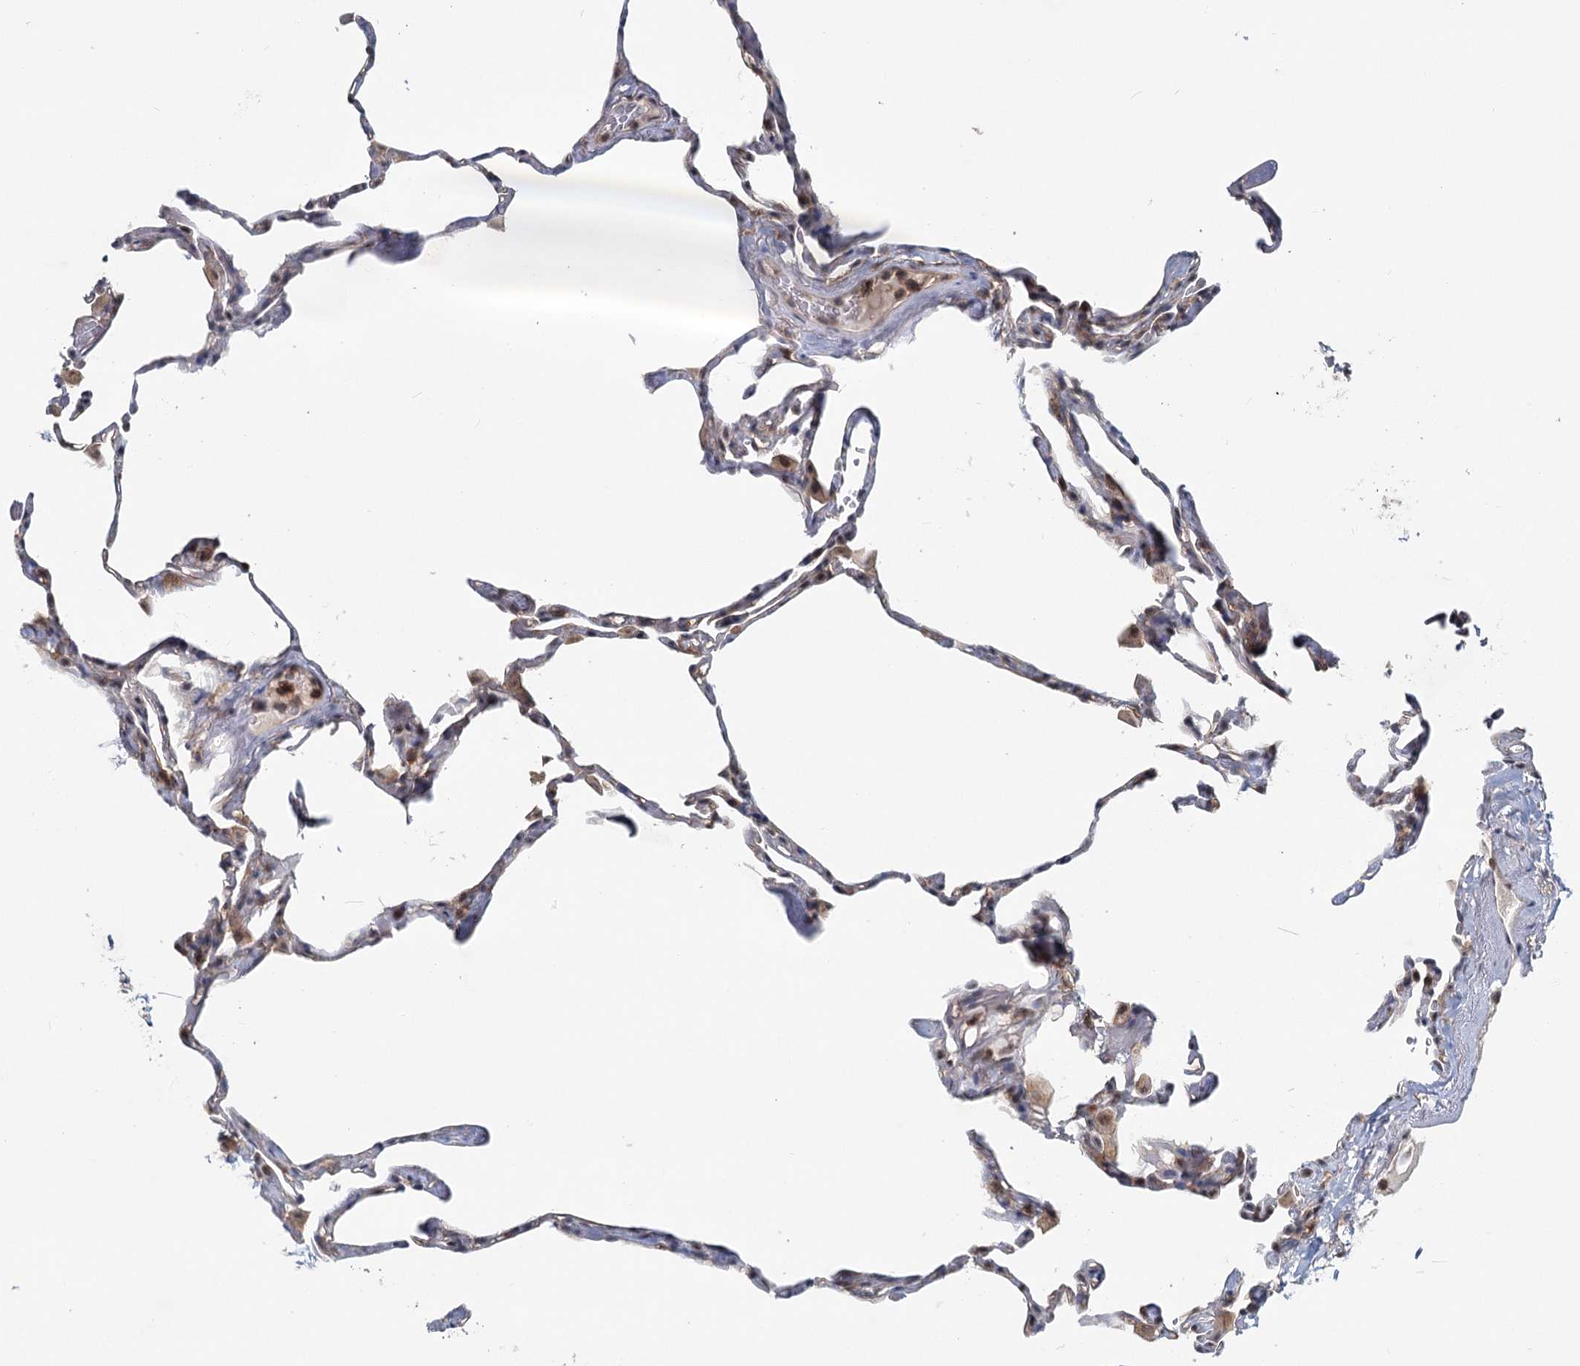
{"staining": {"intensity": "weak", "quantity": "25%-75%", "location": "cytoplasmic/membranous,nuclear"}, "tissue": "lung", "cell_type": "Alveolar cells", "image_type": "normal", "snomed": [{"axis": "morphology", "description": "Normal tissue, NOS"}, {"axis": "topography", "description": "Lung"}], "caption": "Lung stained with a brown dye displays weak cytoplasmic/membranous,nuclear positive staining in about 25%-75% of alveolar cells.", "gene": "CDC42SE2", "patient": {"sex": "male", "age": 65}}